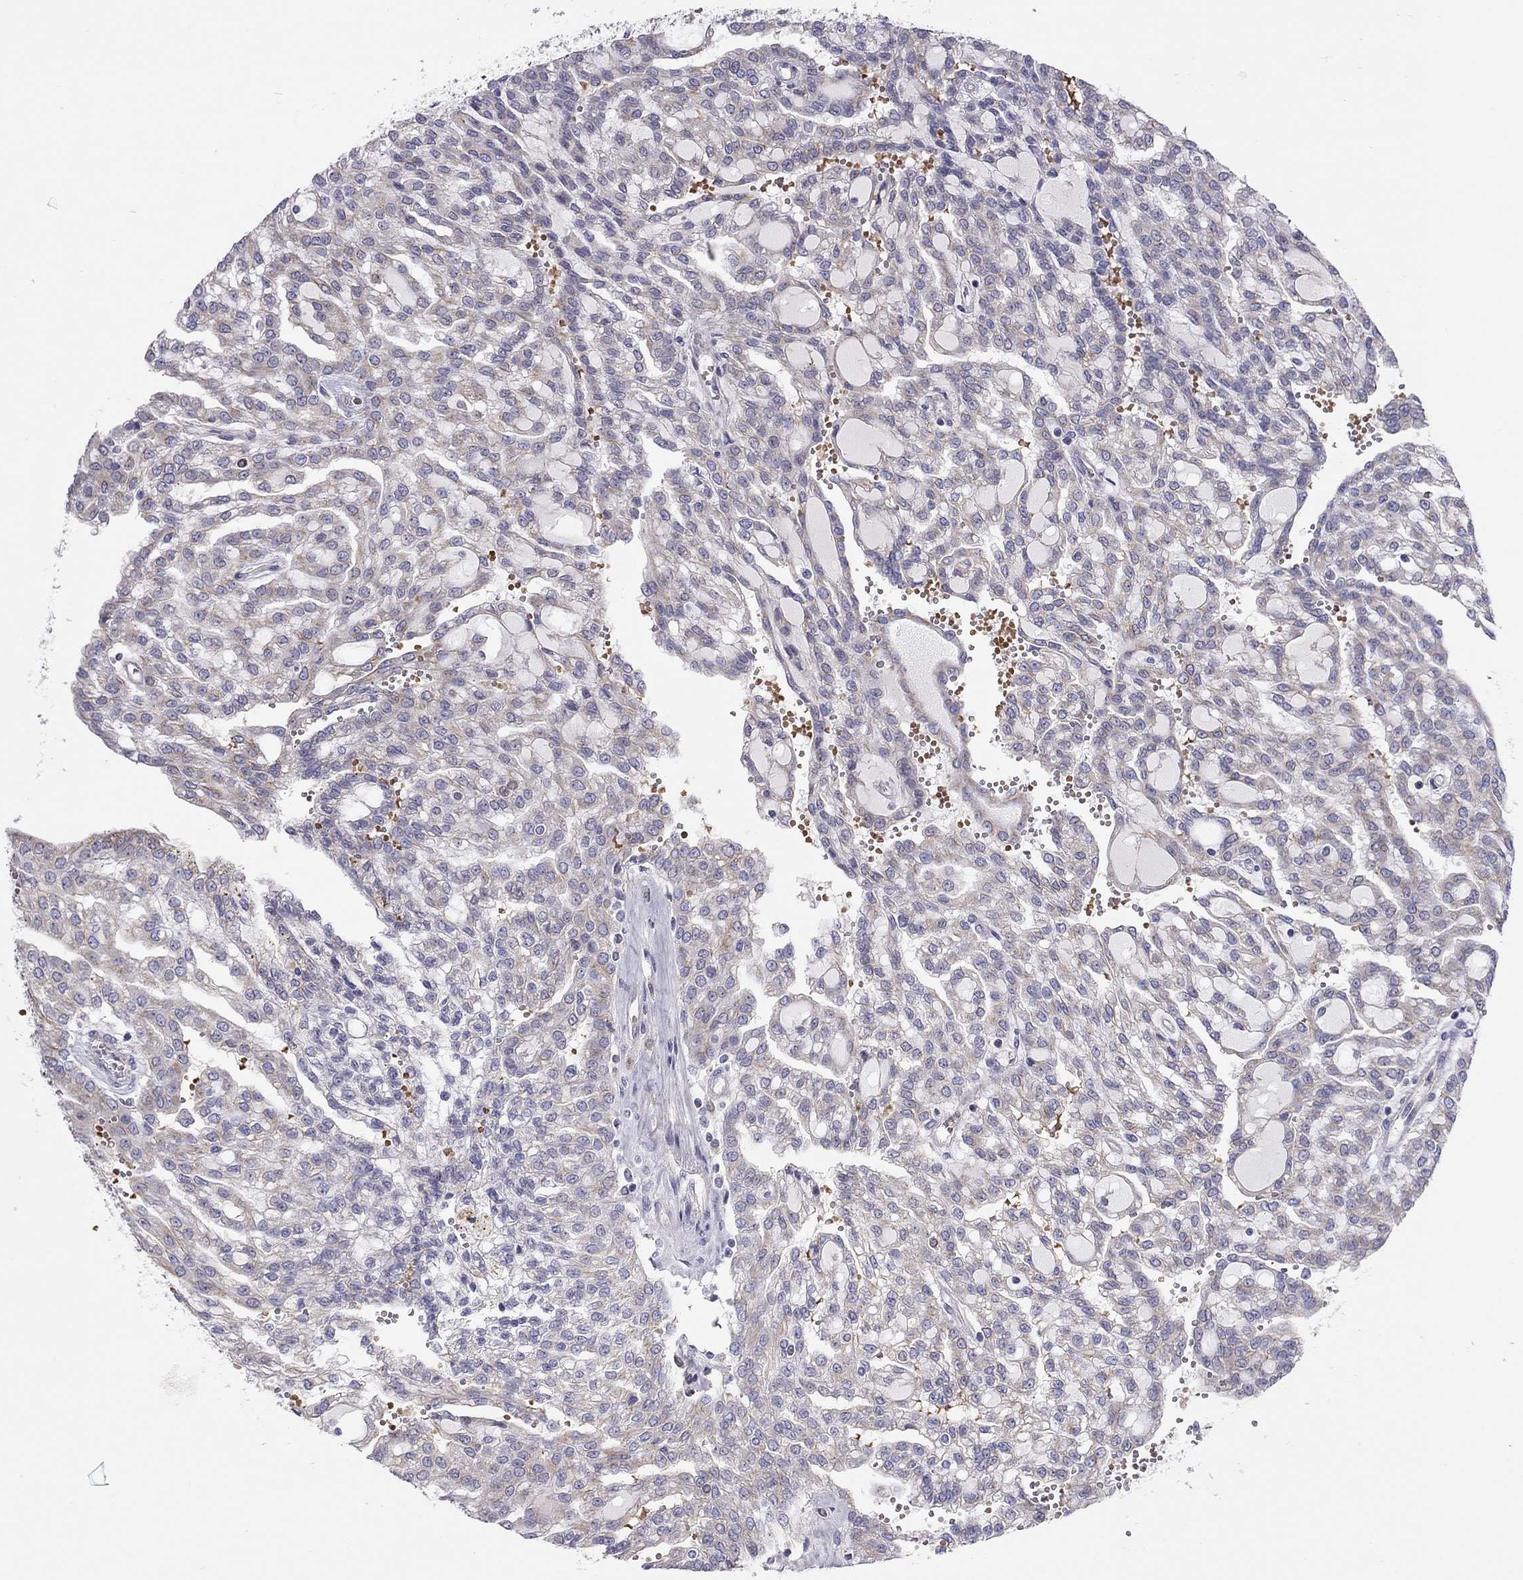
{"staining": {"intensity": "weak", "quantity": "<25%", "location": "cytoplasmic/membranous"}, "tissue": "renal cancer", "cell_type": "Tumor cells", "image_type": "cancer", "snomed": [{"axis": "morphology", "description": "Adenocarcinoma, NOS"}, {"axis": "topography", "description": "Kidney"}], "caption": "This histopathology image is of adenocarcinoma (renal) stained with IHC to label a protein in brown with the nuclei are counter-stained blue. There is no positivity in tumor cells.", "gene": "FRMD1", "patient": {"sex": "male", "age": 63}}